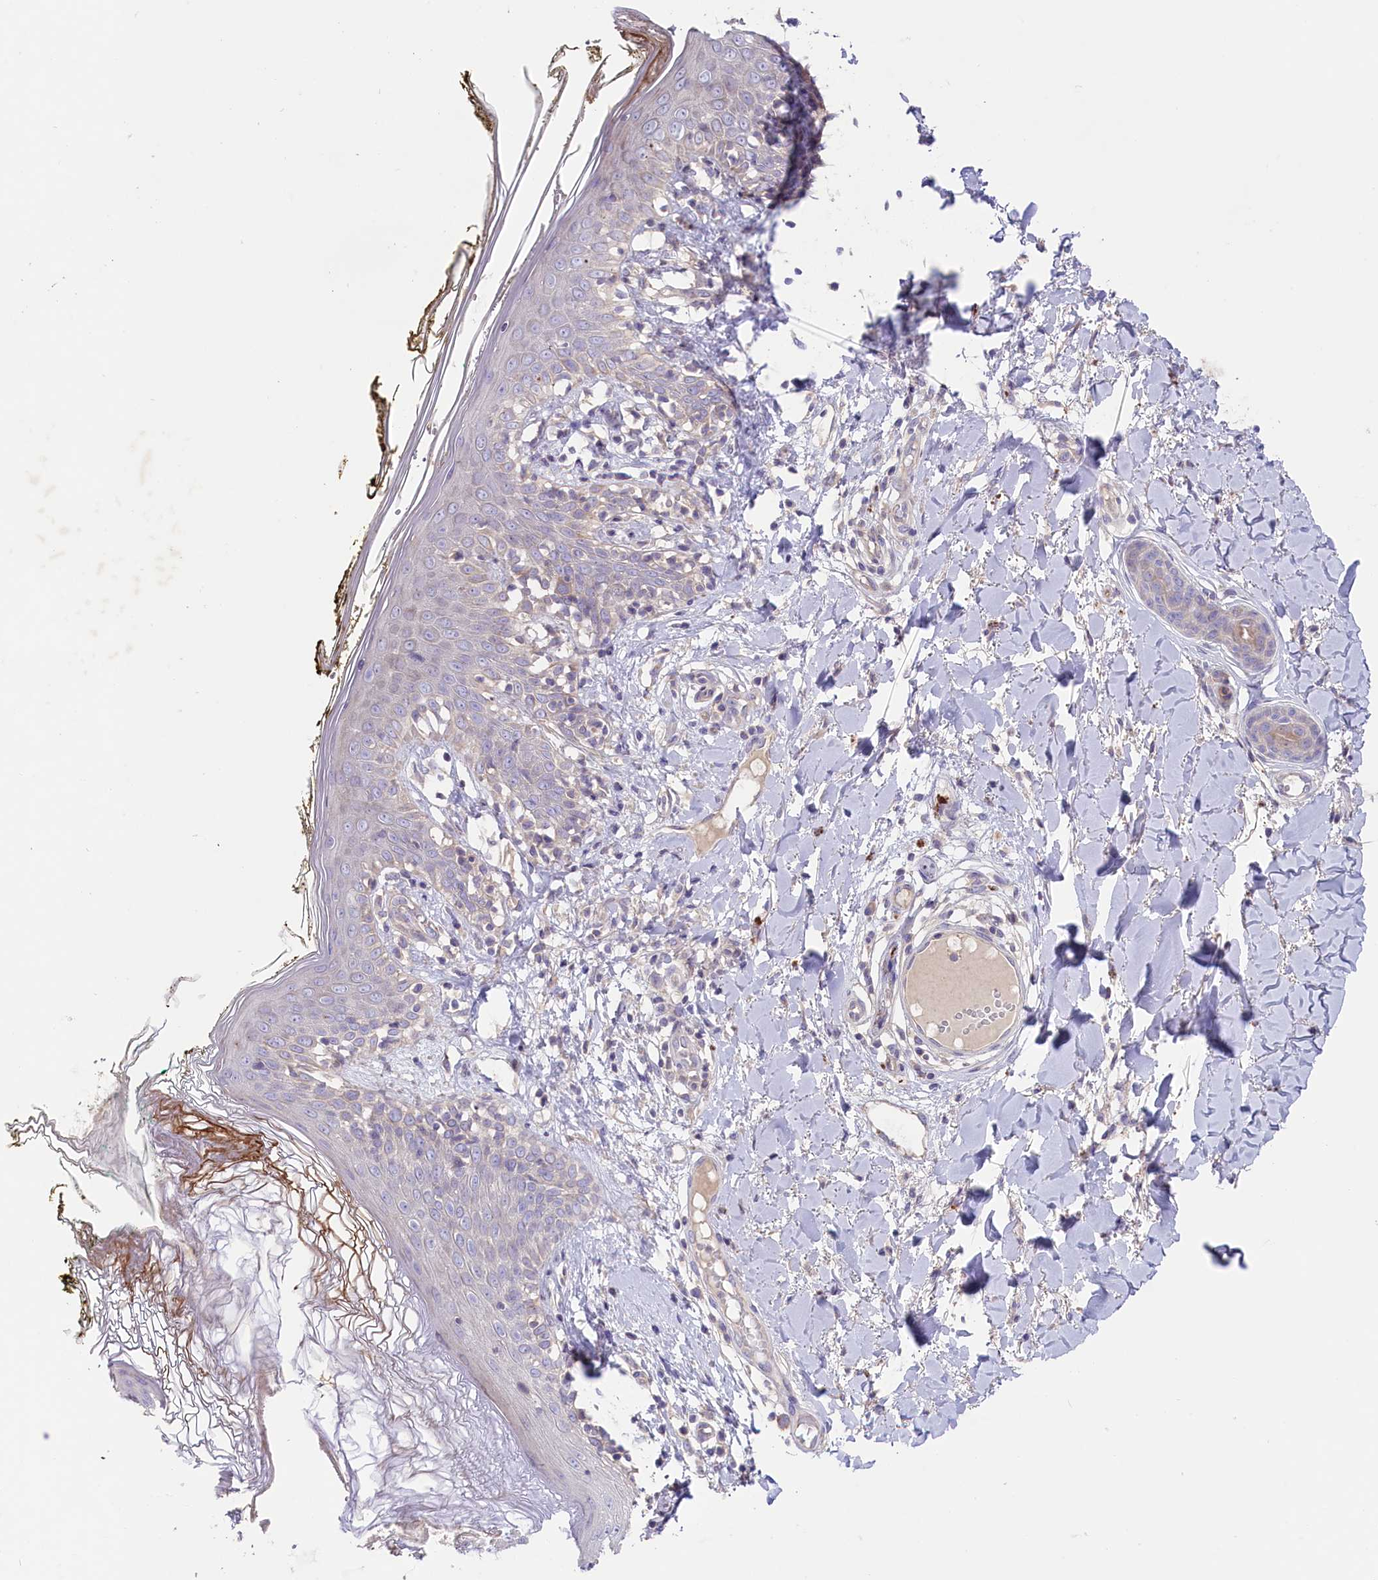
{"staining": {"intensity": "negative", "quantity": "none", "location": "none"}, "tissue": "skin", "cell_type": "Fibroblasts", "image_type": "normal", "snomed": [{"axis": "morphology", "description": "Normal tissue, NOS"}, {"axis": "topography", "description": "Skin"}], "caption": "The micrograph exhibits no staining of fibroblasts in normal skin. (DAB (3,3'-diaminobenzidine) immunohistochemistry (IHC) with hematoxylin counter stain).", "gene": "CD99L2", "patient": {"sex": "female", "age": 34}}